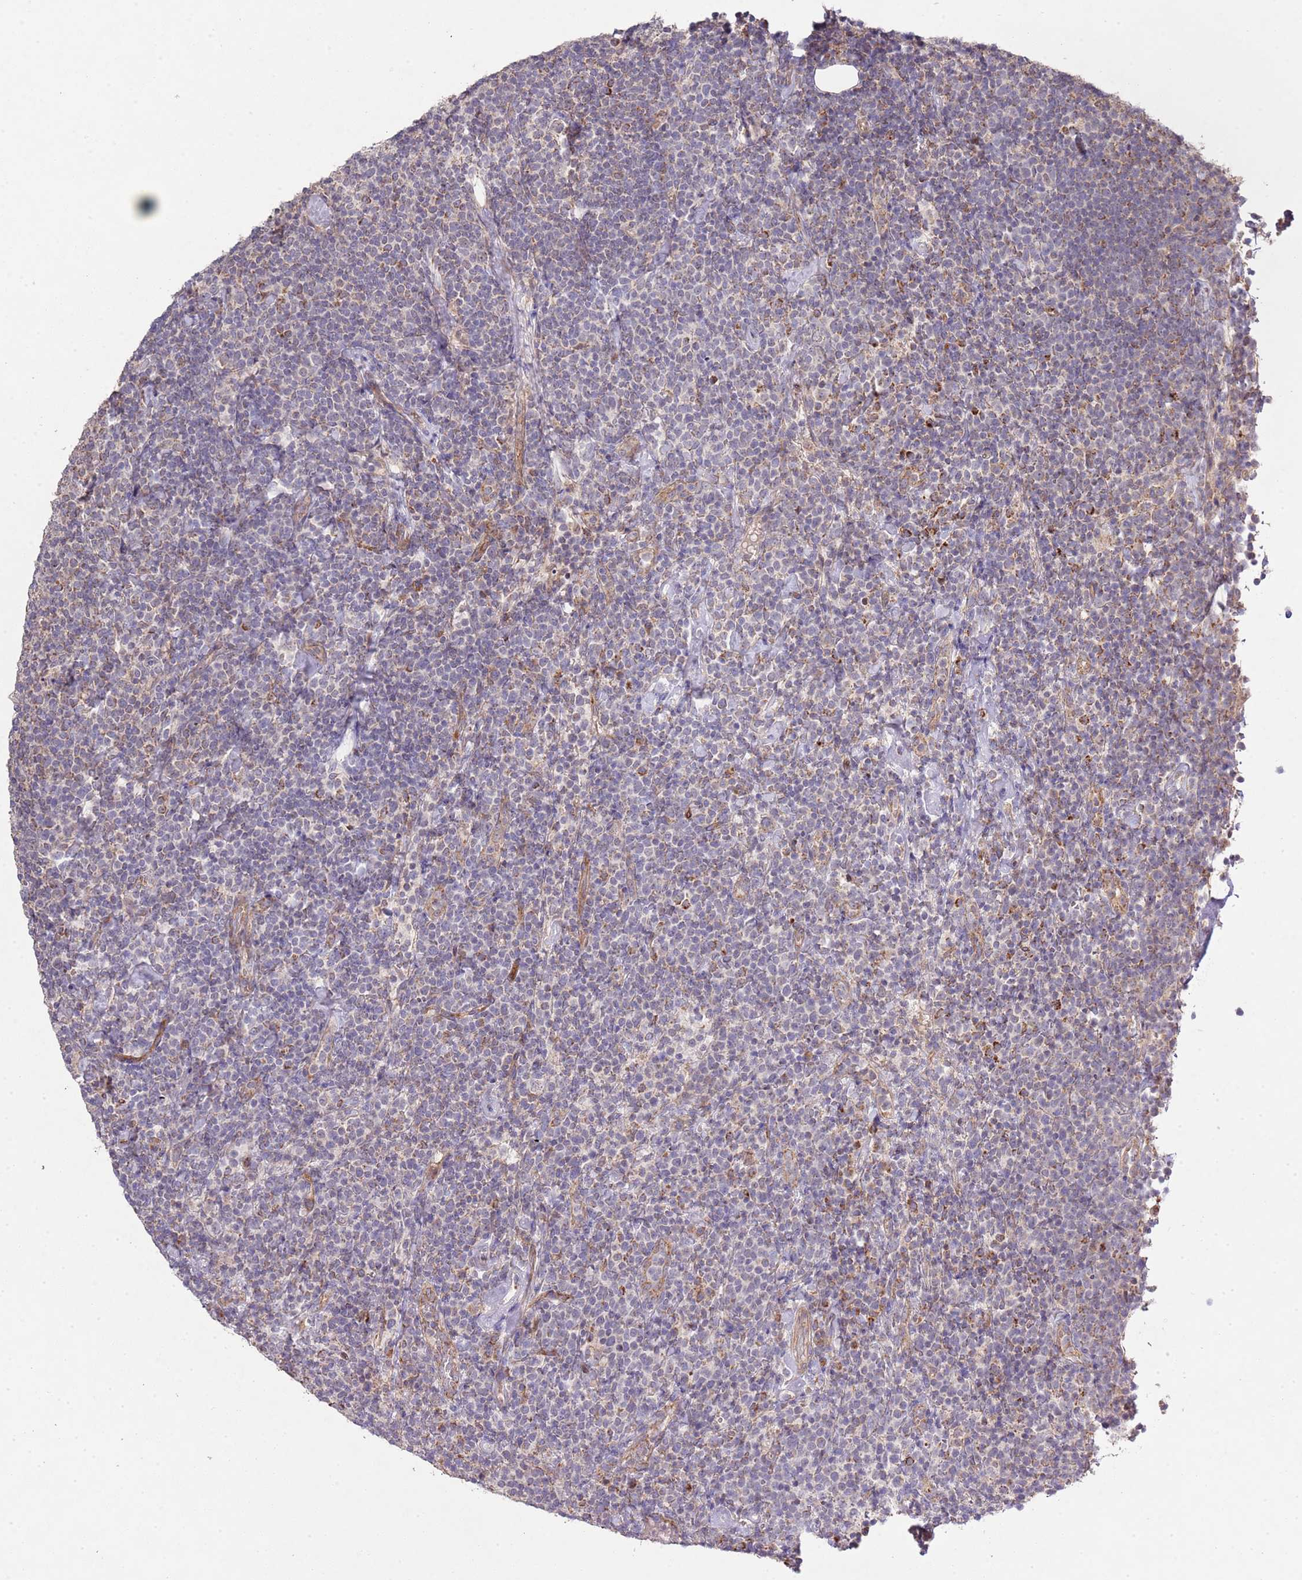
{"staining": {"intensity": "negative", "quantity": "none", "location": "none"}, "tissue": "lymphoma", "cell_type": "Tumor cells", "image_type": "cancer", "snomed": [{"axis": "morphology", "description": "Malignant lymphoma, non-Hodgkin's type, High grade"}, {"axis": "topography", "description": "Lymph node"}], "caption": "Tumor cells show no significant expression in malignant lymphoma, non-Hodgkin's type (high-grade). The staining was performed using DAB to visualize the protein expression in brown, while the nuclei were stained in blue with hematoxylin (Magnification: 20x).", "gene": "IVD", "patient": {"sex": "male", "age": 61}}